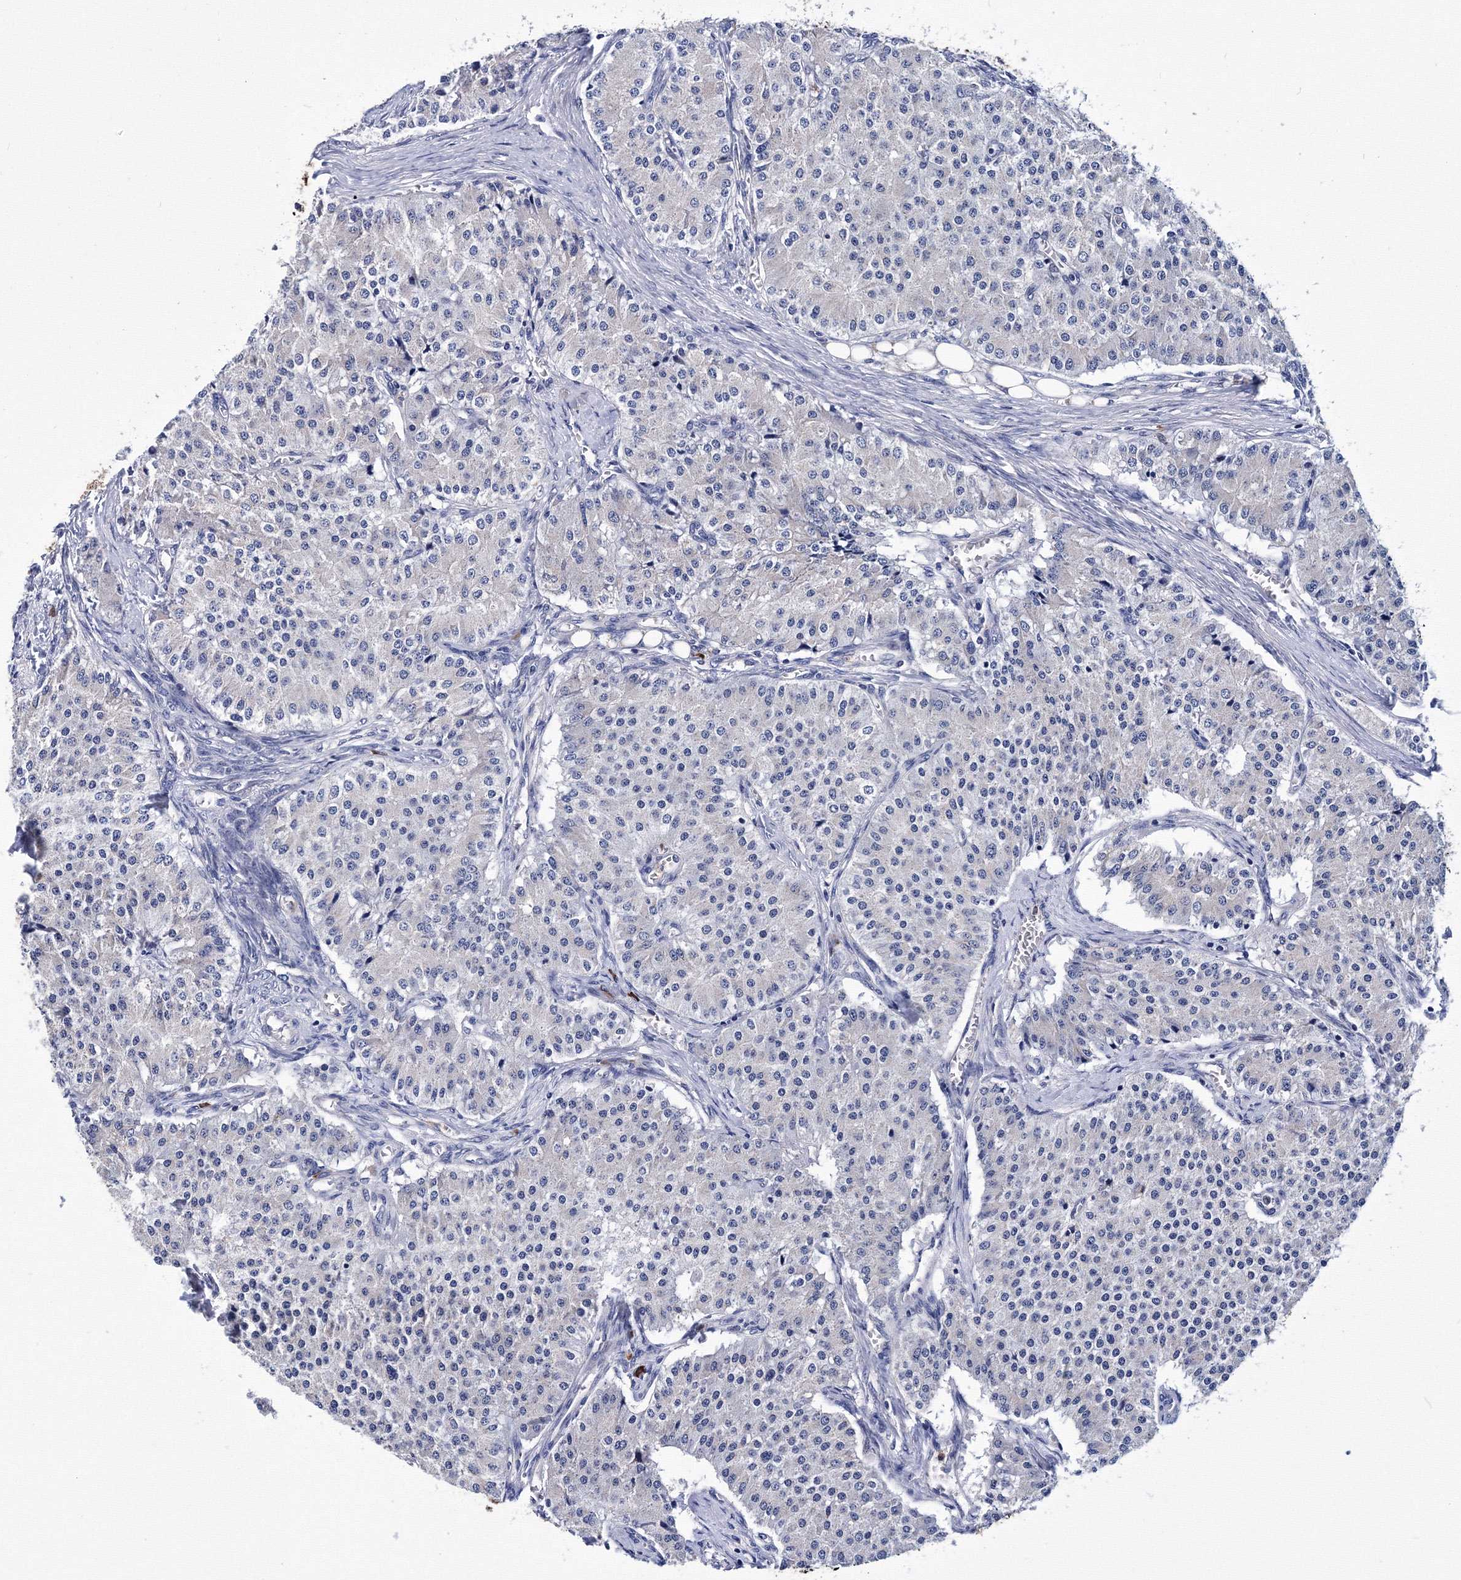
{"staining": {"intensity": "negative", "quantity": "none", "location": "none"}, "tissue": "carcinoid", "cell_type": "Tumor cells", "image_type": "cancer", "snomed": [{"axis": "morphology", "description": "Carcinoid, malignant, NOS"}, {"axis": "topography", "description": "Colon"}], "caption": "Carcinoid was stained to show a protein in brown. There is no significant staining in tumor cells.", "gene": "TRPM2", "patient": {"sex": "female", "age": 52}}